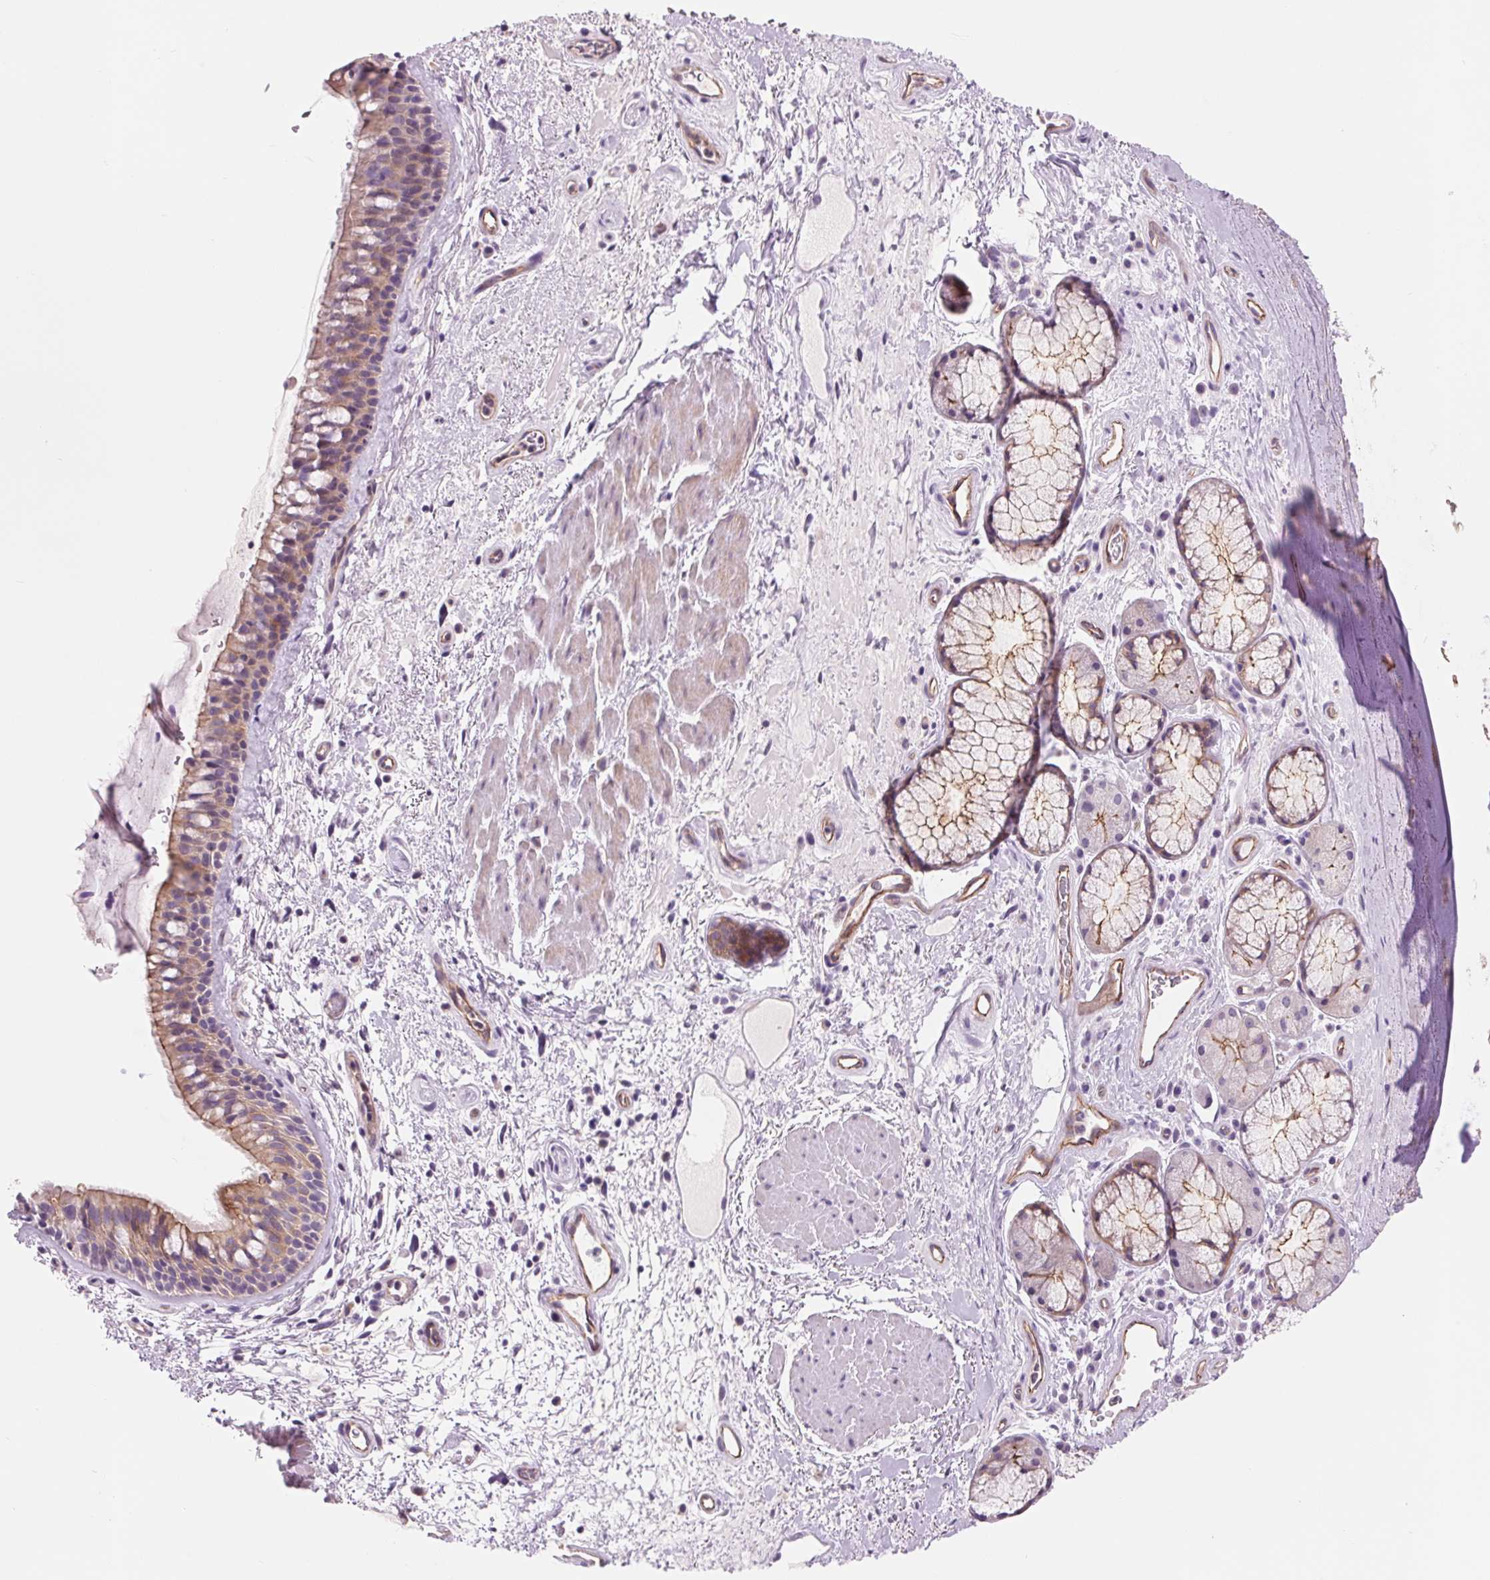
{"staining": {"intensity": "weak", "quantity": "25%-75%", "location": "cytoplasmic/membranous"}, "tissue": "bronchus", "cell_type": "Respiratory epithelial cells", "image_type": "normal", "snomed": [{"axis": "morphology", "description": "Normal tissue, NOS"}, {"axis": "topography", "description": "Bronchus"}], "caption": "The histopathology image demonstrates a brown stain indicating the presence of a protein in the cytoplasmic/membranous of respiratory epithelial cells in bronchus. (Stains: DAB in brown, nuclei in blue, Microscopy: brightfield microscopy at high magnification).", "gene": "DIXDC1", "patient": {"sex": "male", "age": 48}}